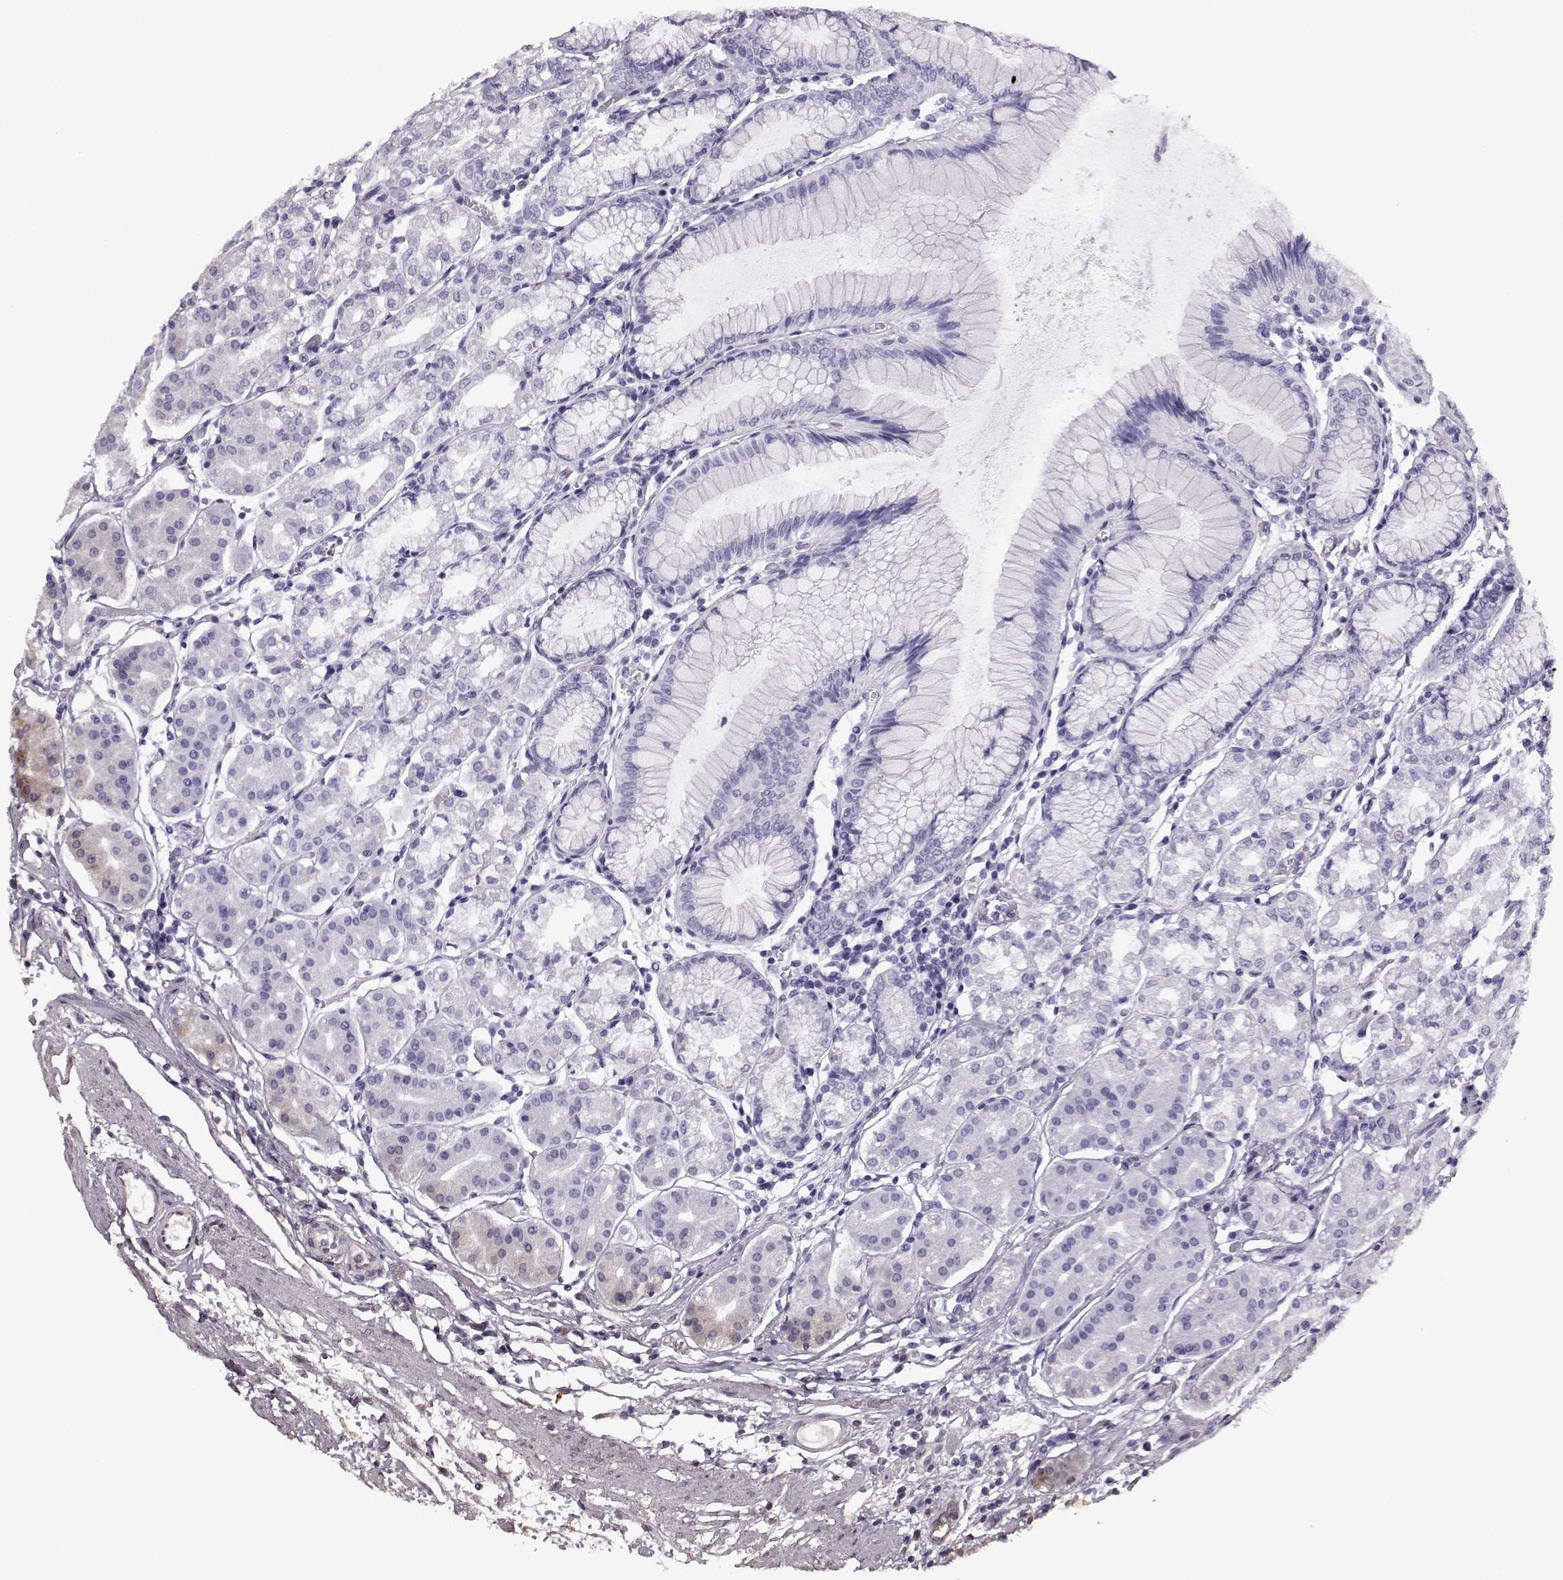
{"staining": {"intensity": "weak", "quantity": "<25%", "location": "cytoplasmic/membranous"}, "tissue": "stomach", "cell_type": "Glandular cells", "image_type": "normal", "snomed": [{"axis": "morphology", "description": "Normal tissue, NOS"}, {"axis": "topography", "description": "Skeletal muscle"}, {"axis": "topography", "description": "Stomach"}], "caption": "Immunohistochemical staining of normal human stomach displays no significant staining in glandular cells. Brightfield microscopy of immunohistochemistry (IHC) stained with DAB (brown) and hematoxylin (blue), captured at high magnification.", "gene": "YIPF5", "patient": {"sex": "female", "age": 57}}